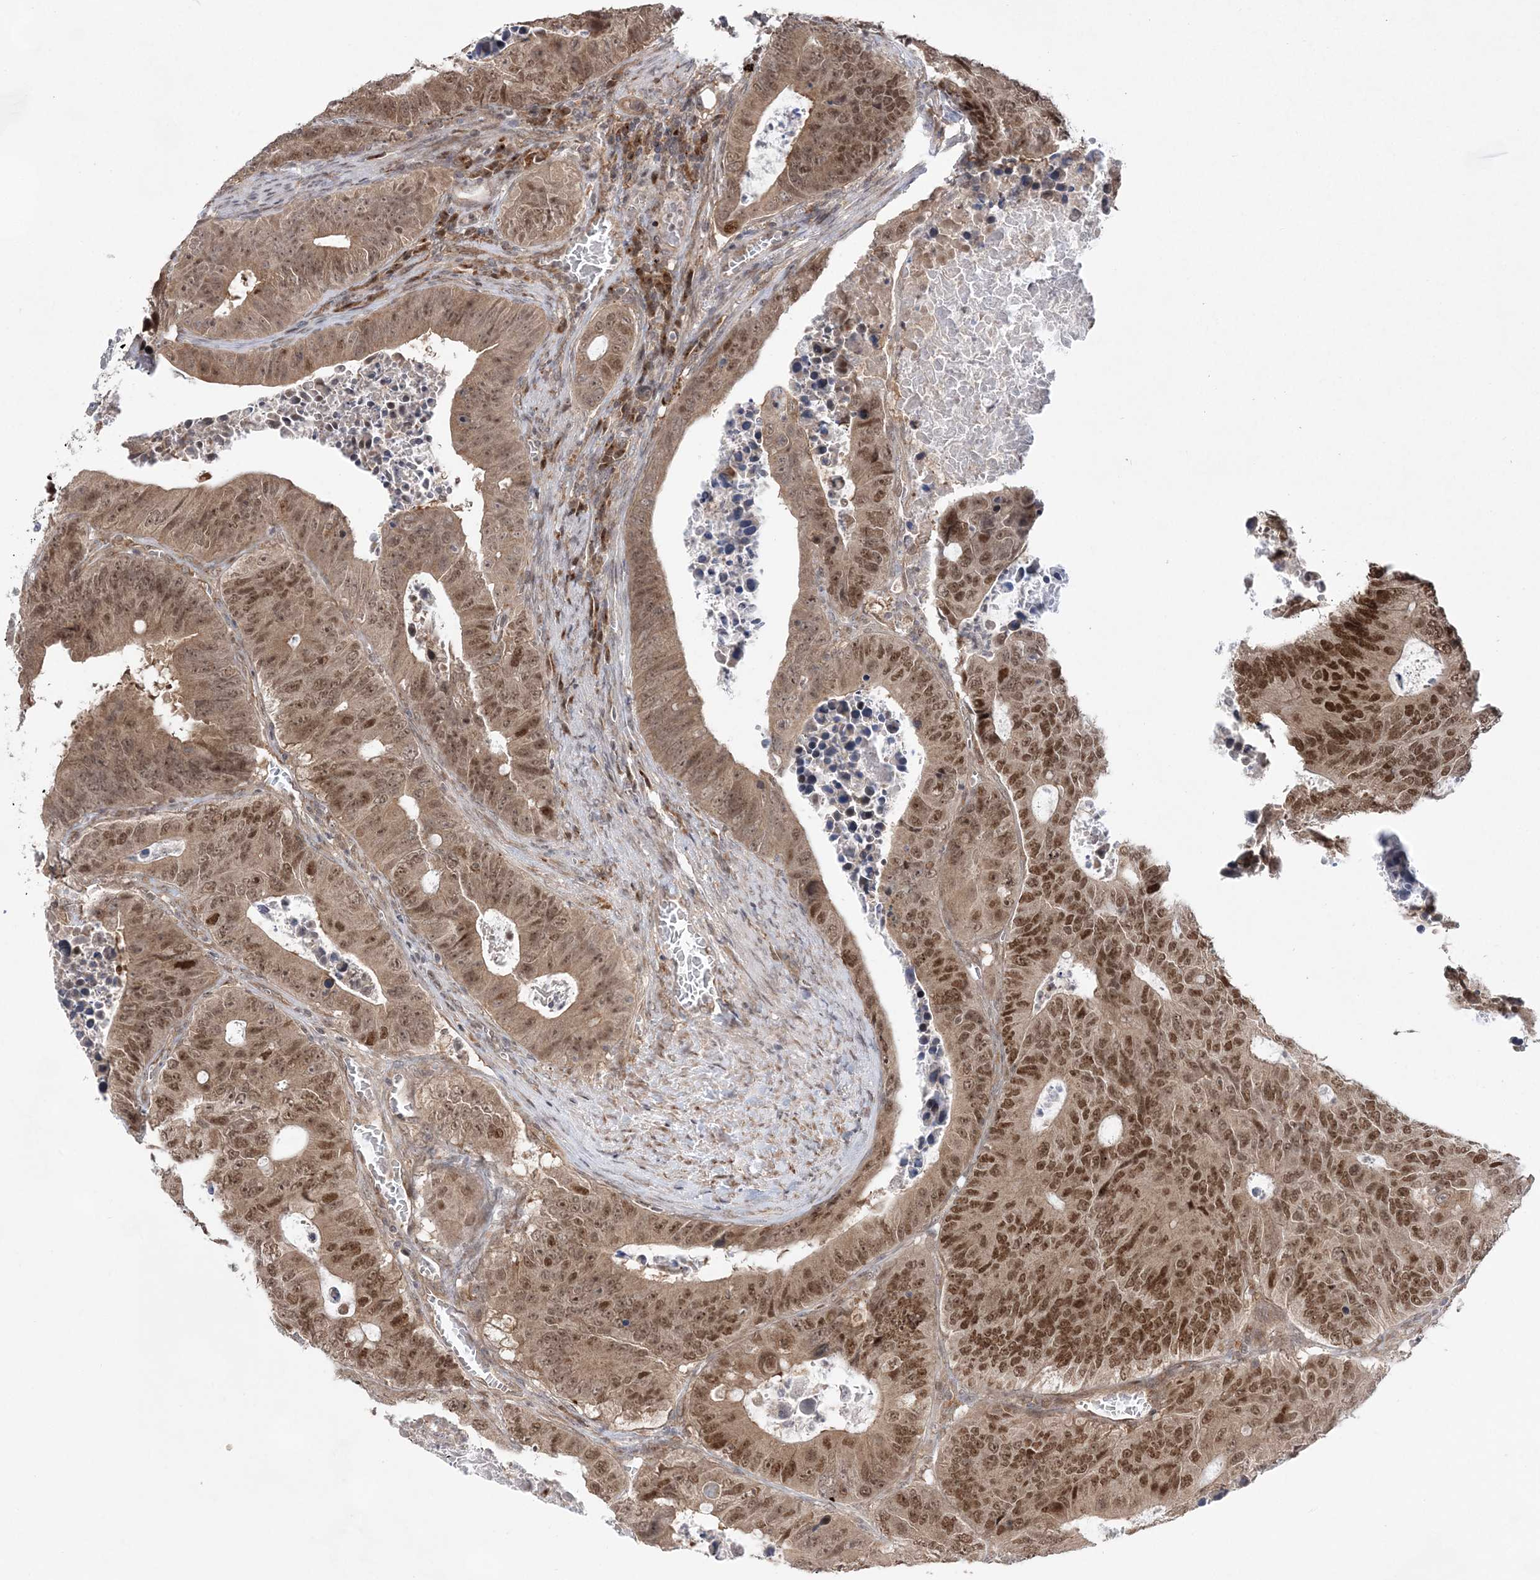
{"staining": {"intensity": "moderate", "quantity": ">75%", "location": "nuclear"}, "tissue": "colorectal cancer", "cell_type": "Tumor cells", "image_type": "cancer", "snomed": [{"axis": "morphology", "description": "Adenocarcinoma, NOS"}, {"axis": "topography", "description": "Colon"}], "caption": "Protein analysis of colorectal adenocarcinoma tissue shows moderate nuclear expression in about >75% of tumor cells.", "gene": "ANAPC15", "patient": {"sex": "male", "age": 87}}